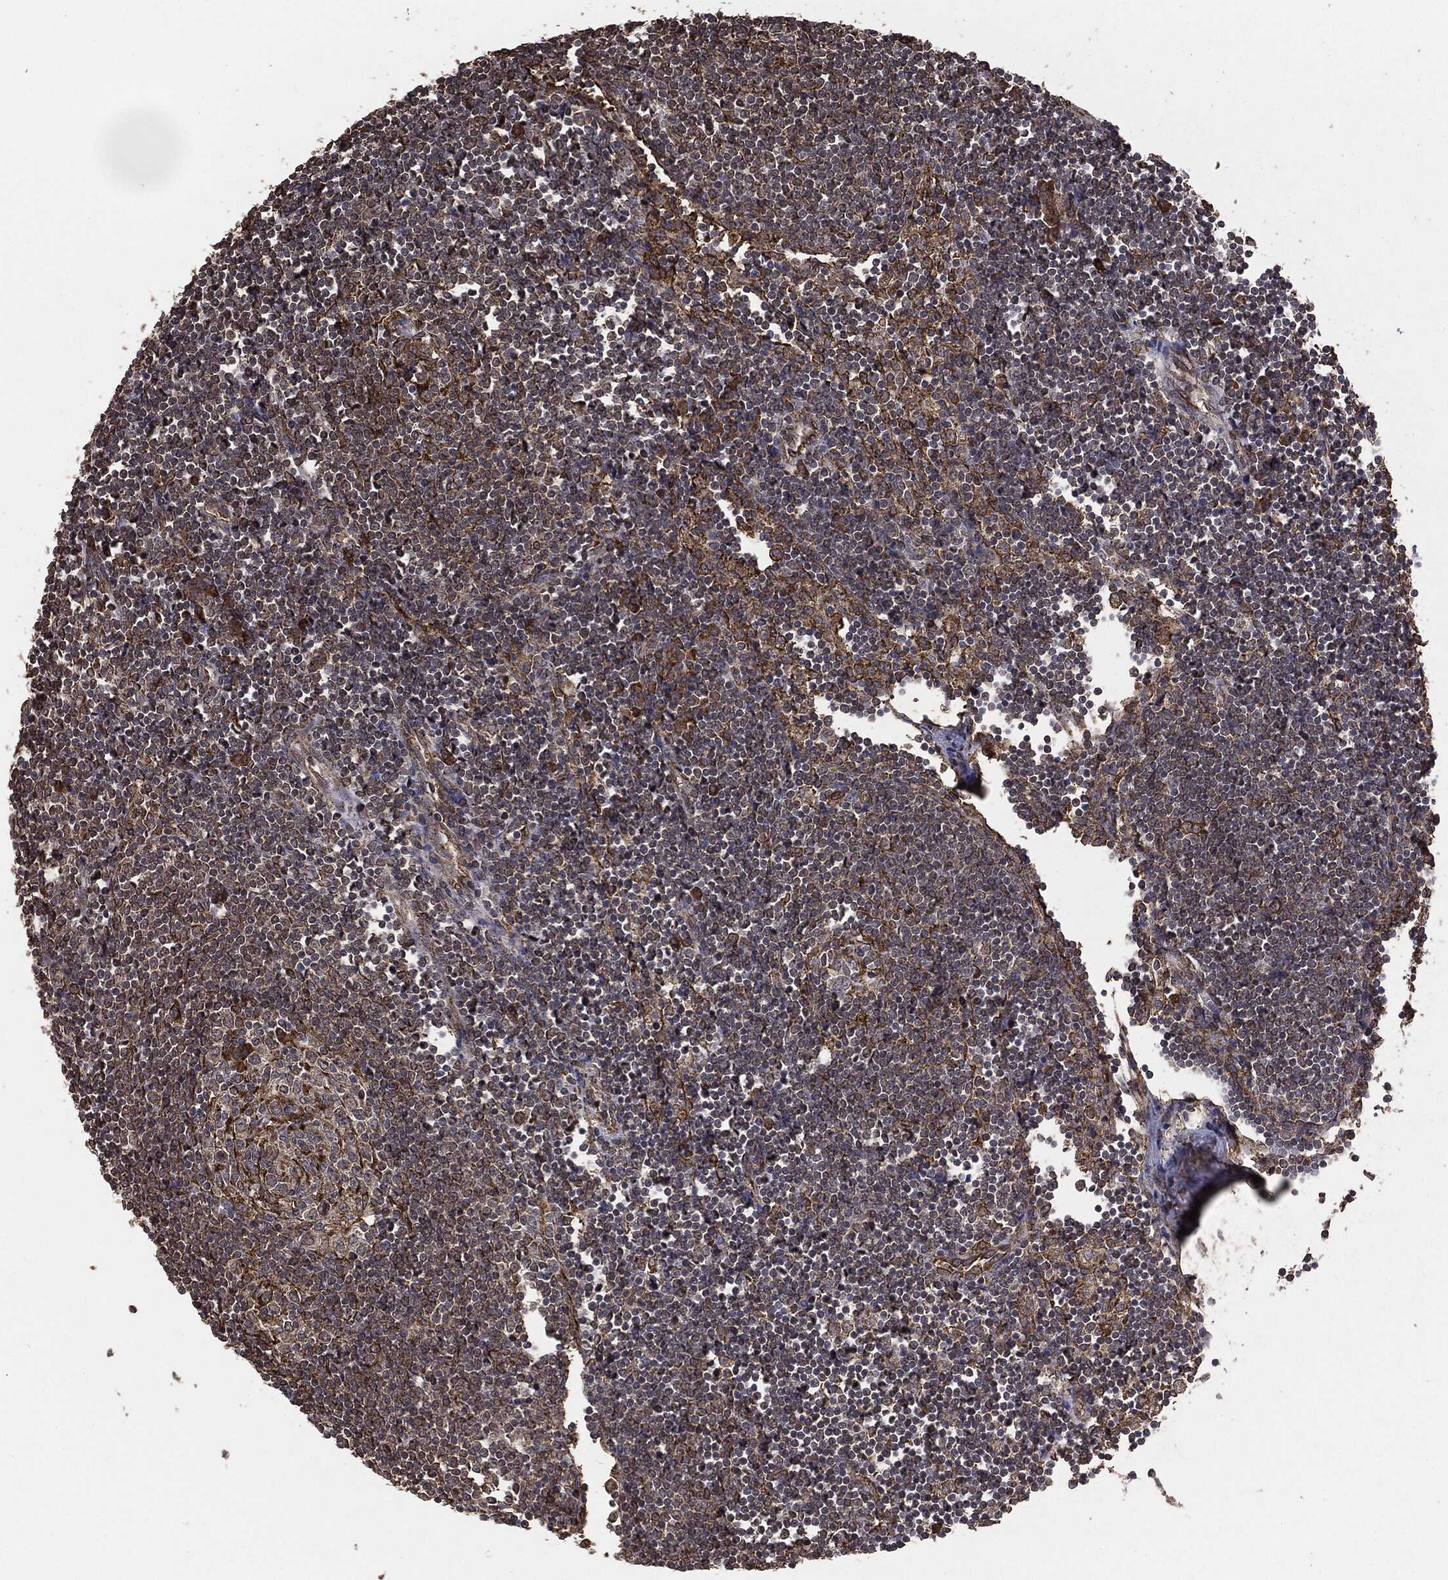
{"staining": {"intensity": "strong", "quantity": "<25%", "location": "cytoplasmic/membranous"}, "tissue": "lymph node", "cell_type": "Germinal center cells", "image_type": "normal", "snomed": [{"axis": "morphology", "description": "Normal tissue, NOS"}, {"axis": "morphology", "description": "Adenocarcinoma, NOS"}, {"axis": "topography", "description": "Lymph node"}, {"axis": "topography", "description": "Pancreas"}], "caption": "High-magnification brightfield microscopy of unremarkable lymph node stained with DAB (3,3'-diaminobenzidine) (brown) and counterstained with hematoxylin (blue). germinal center cells exhibit strong cytoplasmic/membranous staining is seen in about<25% of cells.", "gene": "MTOR", "patient": {"sex": "female", "age": 58}}